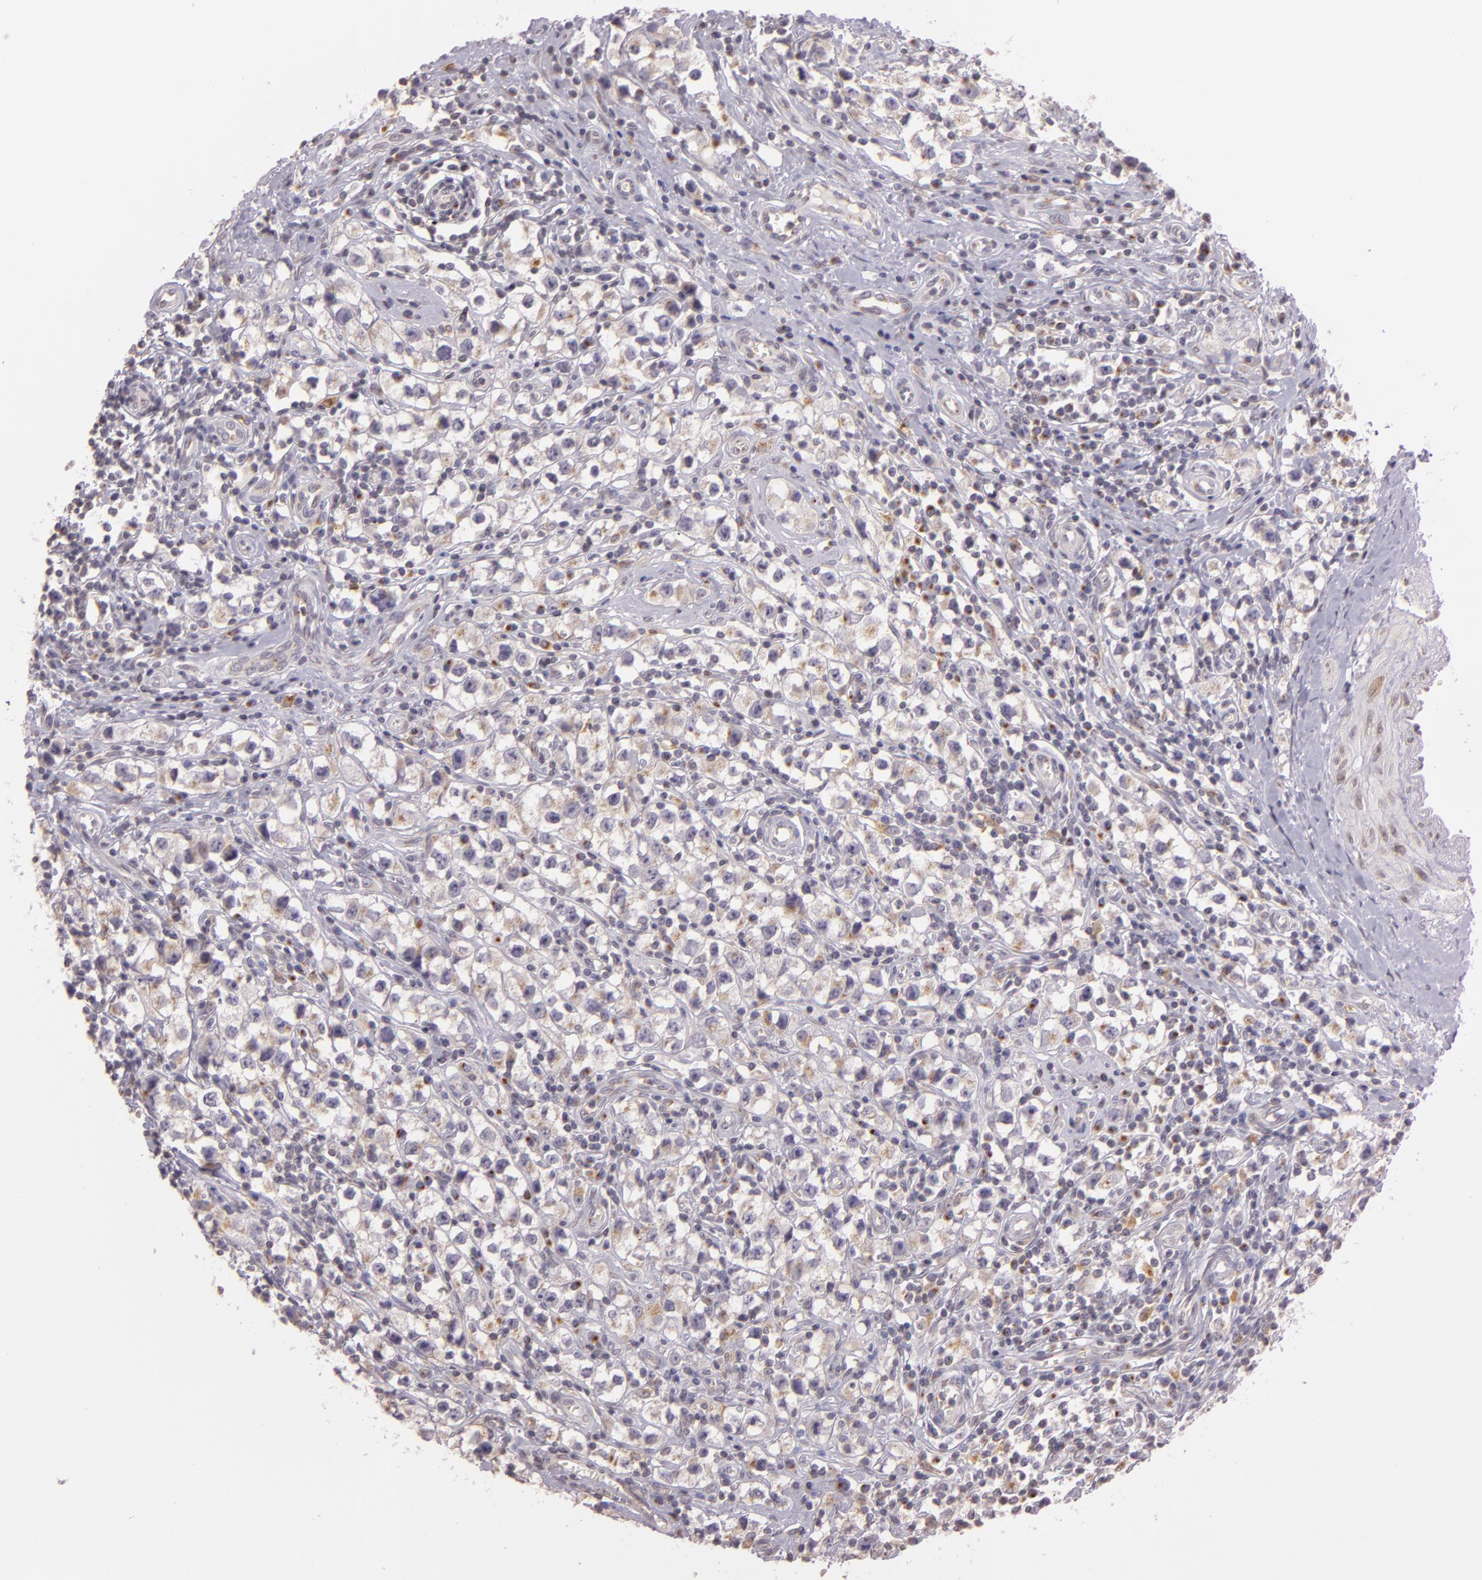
{"staining": {"intensity": "weak", "quantity": ">75%", "location": "cytoplasmic/membranous"}, "tissue": "testis cancer", "cell_type": "Tumor cells", "image_type": "cancer", "snomed": [{"axis": "morphology", "description": "Seminoma, NOS"}, {"axis": "topography", "description": "Testis"}], "caption": "A low amount of weak cytoplasmic/membranous staining is identified in about >75% of tumor cells in seminoma (testis) tissue.", "gene": "LGMN", "patient": {"sex": "male", "age": 35}}